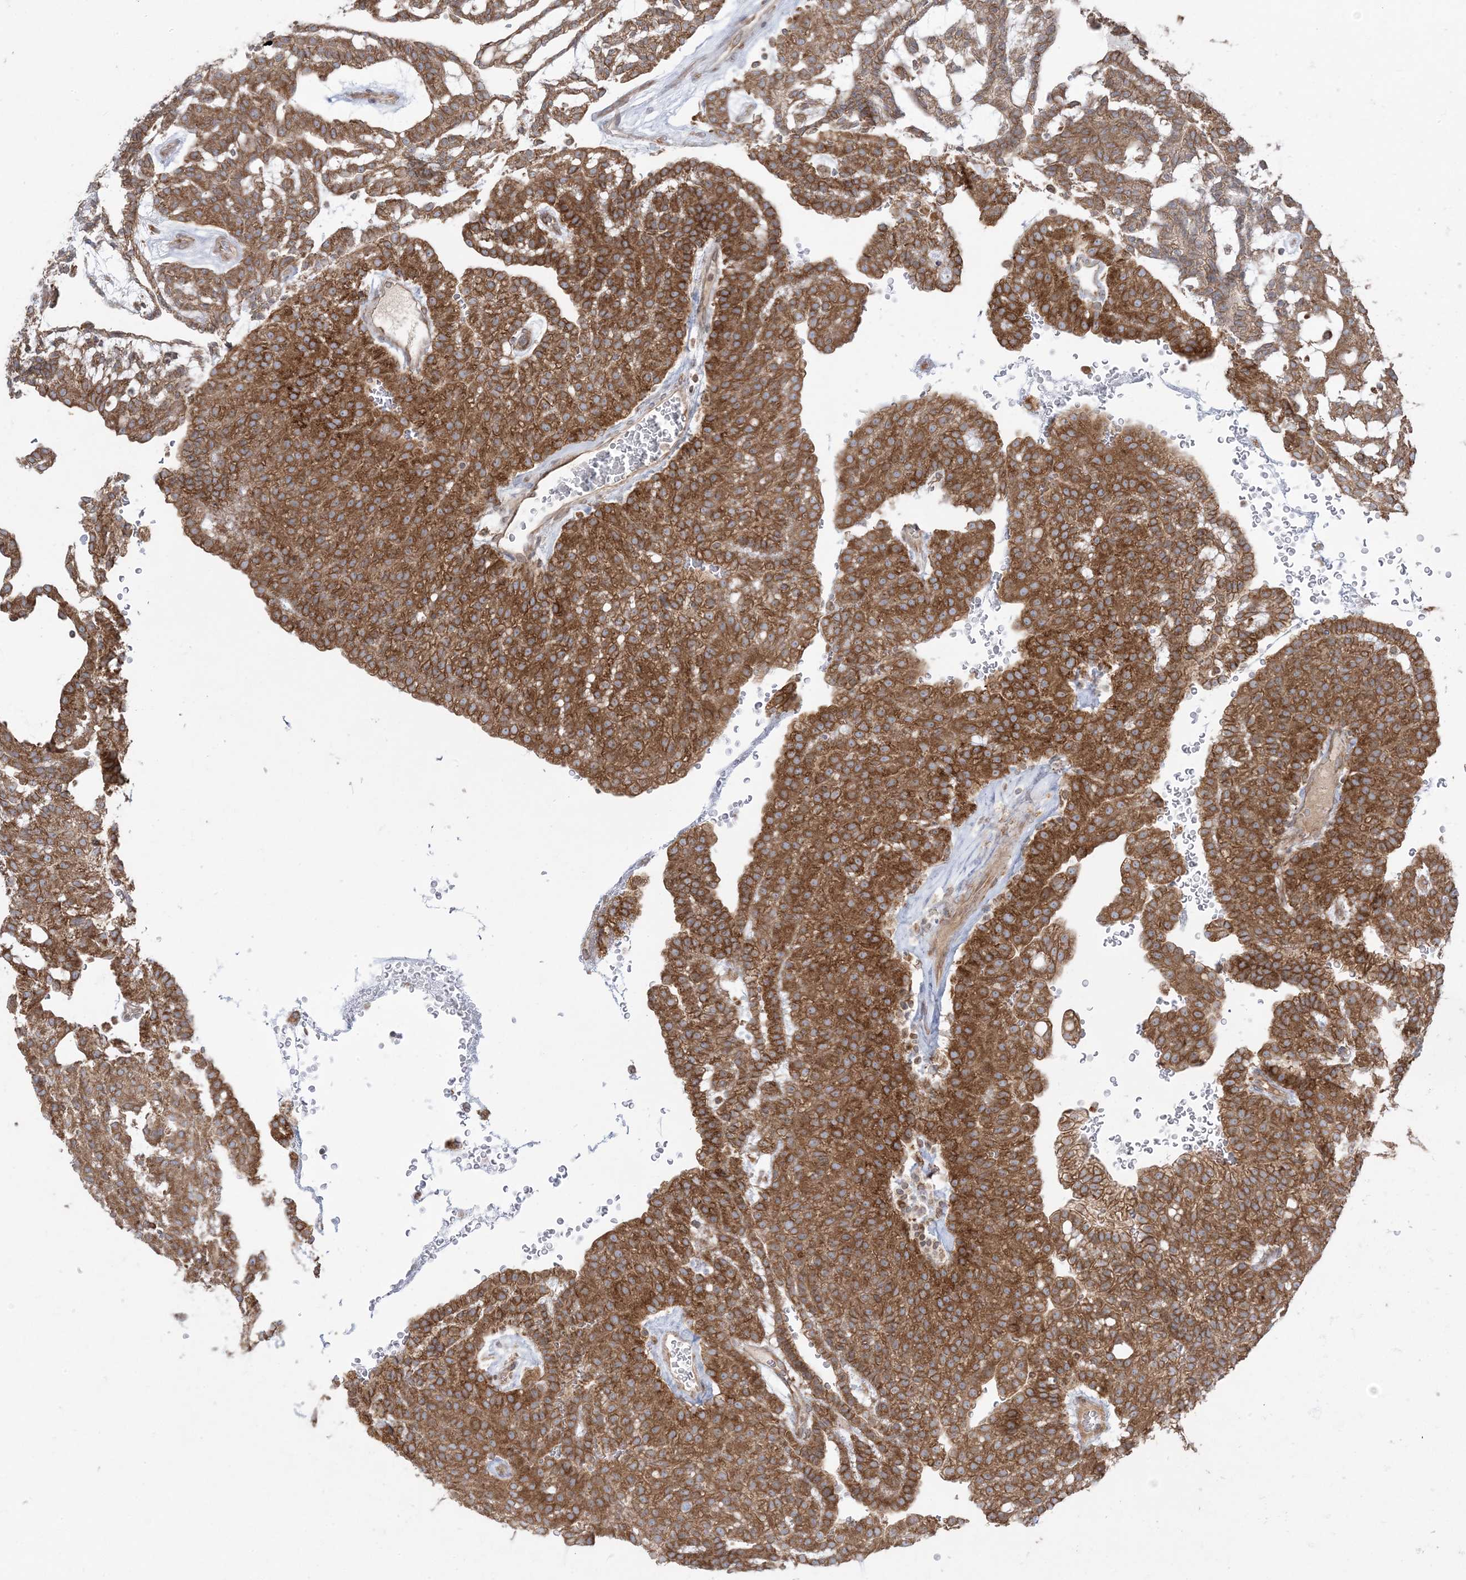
{"staining": {"intensity": "strong", "quantity": ">75%", "location": "cytoplasmic/membranous"}, "tissue": "renal cancer", "cell_type": "Tumor cells", "image_type": "cancer", "snomed": [{"axis": "morphology", "description": "Adenocarcinoma, NOS"}, {"axis": "topography", "description": "Kidney"}], "caption": "This photomicrograph shows renal cancer (adenocarcinoma) stained with immunohistochemistry (IHC) to label a protein in brown. The cytoplasmic/membranous of tumor cells show strong positivity for the protein. Nuclei are counter-stained blue.", "gene": "UBXN4", "patient": {"sex": "male", "age": 63}}